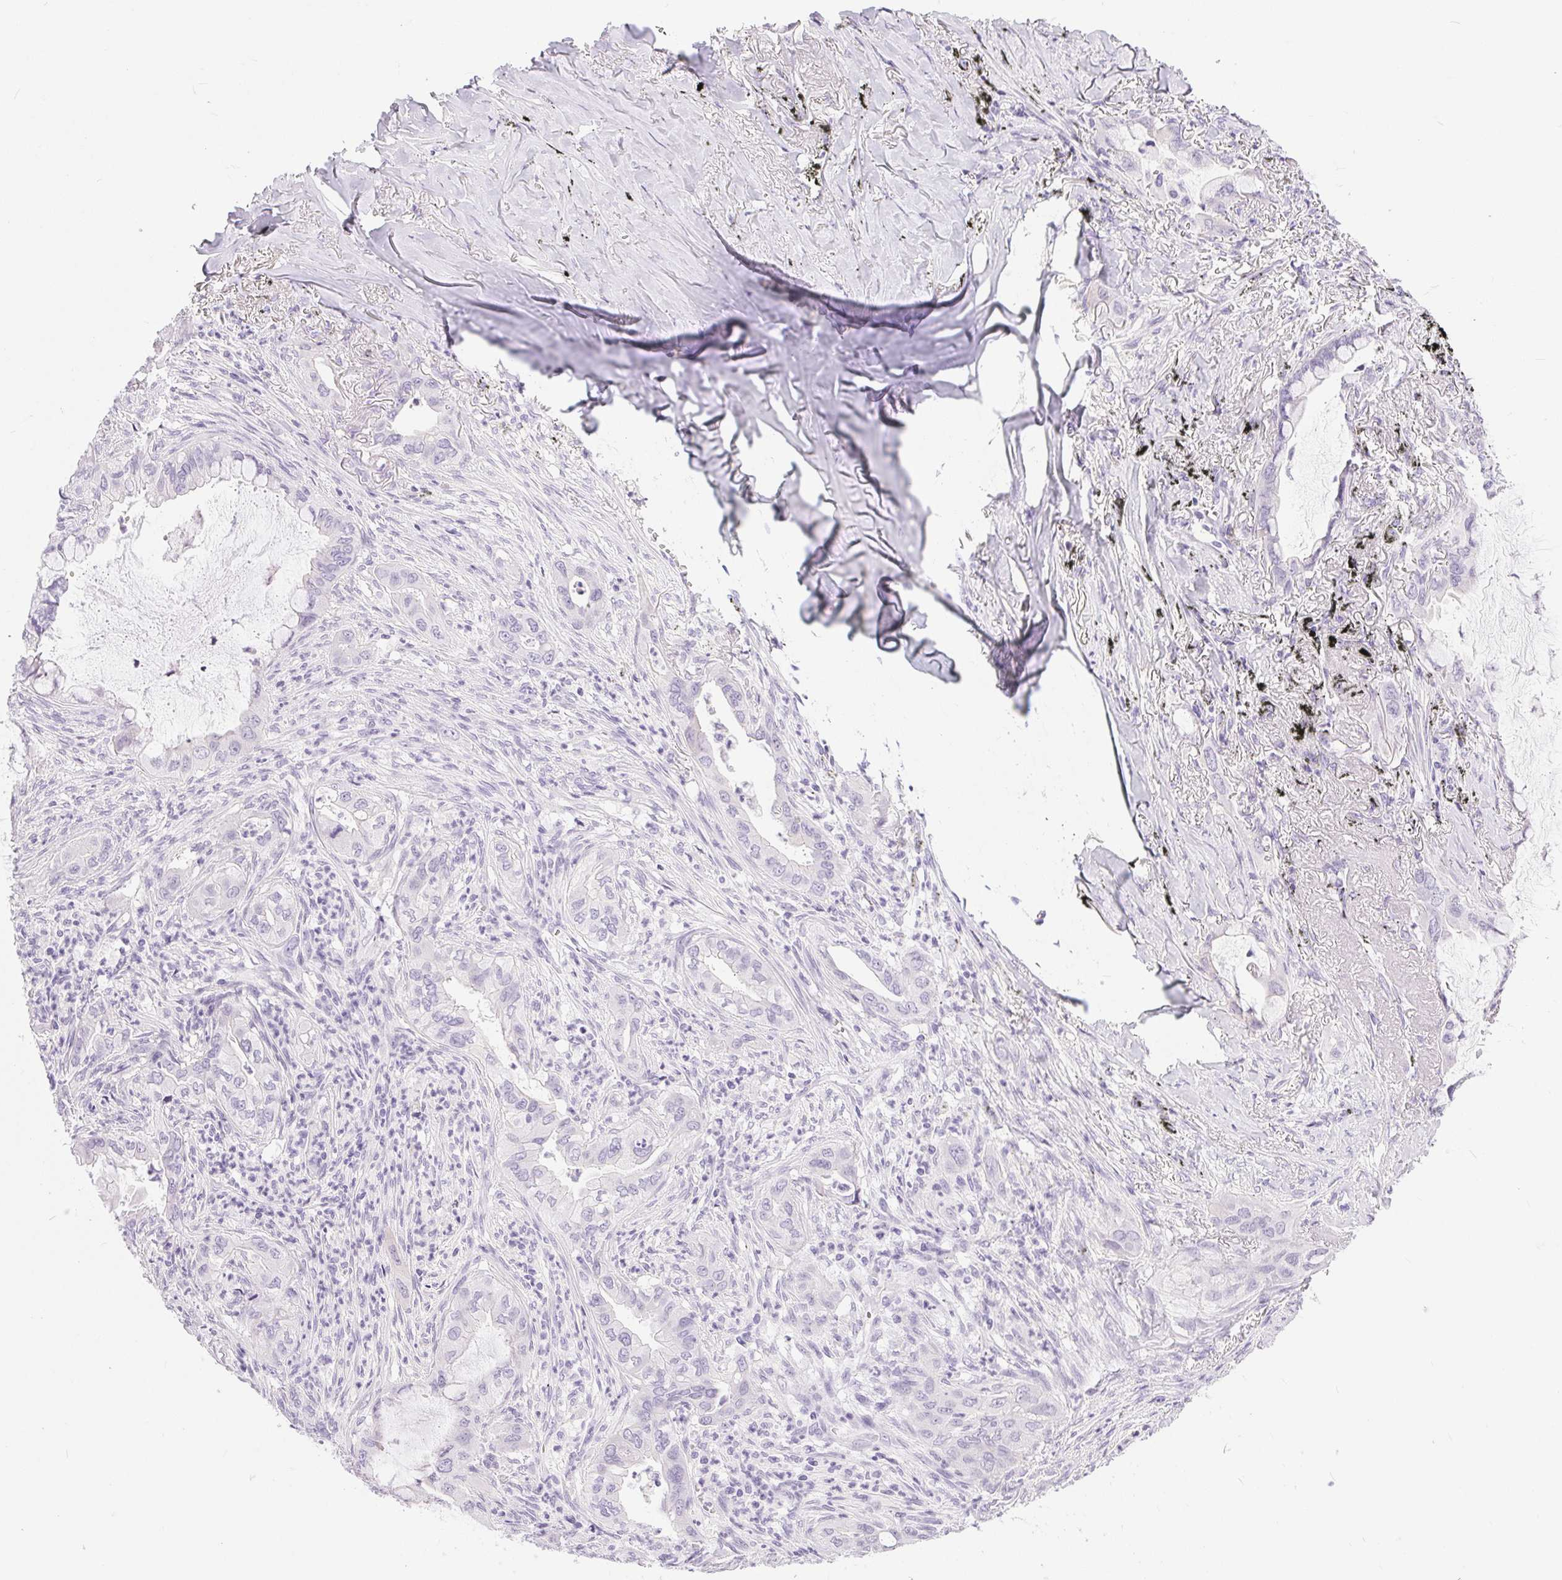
{"staining": {"intensity": "negative", "quantity": "none", "location": "none"}, "tissue": "lung cancer", "cell_type": "Tumor cells", "image_type": "cancer", "snomed": [{"axis": "morphology", "description": "Adenocarcinoma, NOS"}, {"axis": "topography", "description": "Lung"}], "caption": "DAB (3,3'-diaminobenzidine) immunohistochemical staining of adenocarcinoma (lung) demonstrates no significant positivity in tumor cells. (DAB immunohistochemistry (IHC) with hematoxylin counter stain).", "gene": "XDH", "patient": {"sex": "male", "age": 65}}